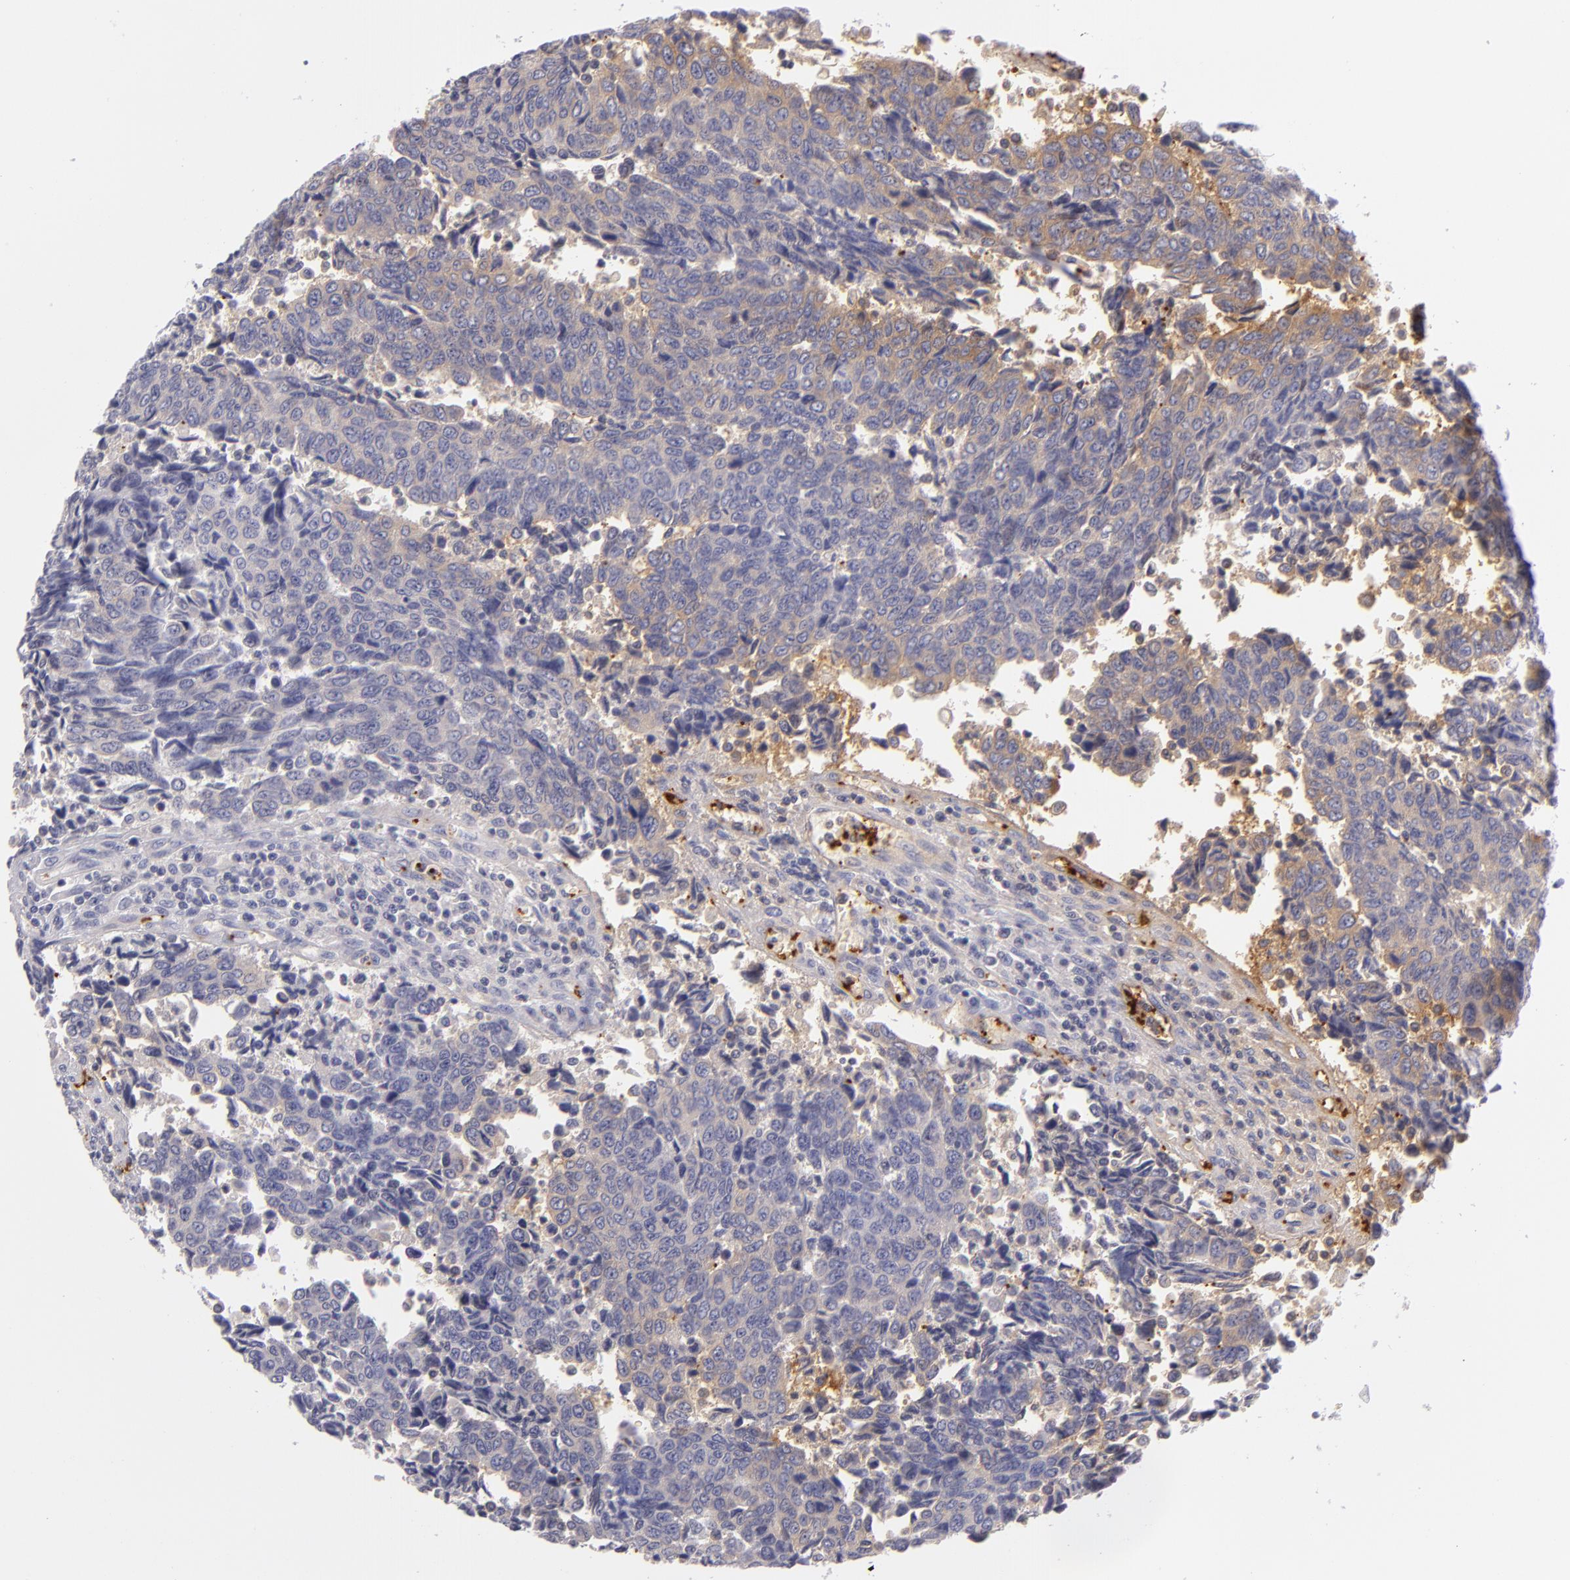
{"staining": {"intensity": "weak", "quantity": "25%-75%", "location": "cytoplasmic/membranous"}, "tissue": "urothelial cancer", "cell_type": "Tumor cells", "image_type": "cancer", "snomed": [{"axis": "morphology", "description": "Urothelial carcinoma, High grade"}, {"axis": "topography", "description": "Urinary bladder"}], "caption": "Protein staining of urothelial carcinoma (high-grade) tissue displays weak cytoplasmic/membranous staining in approximately 25%-75% of tumor cells.", "gene": "GP1BA", "patient": {"sex": "male", "age": 86}}